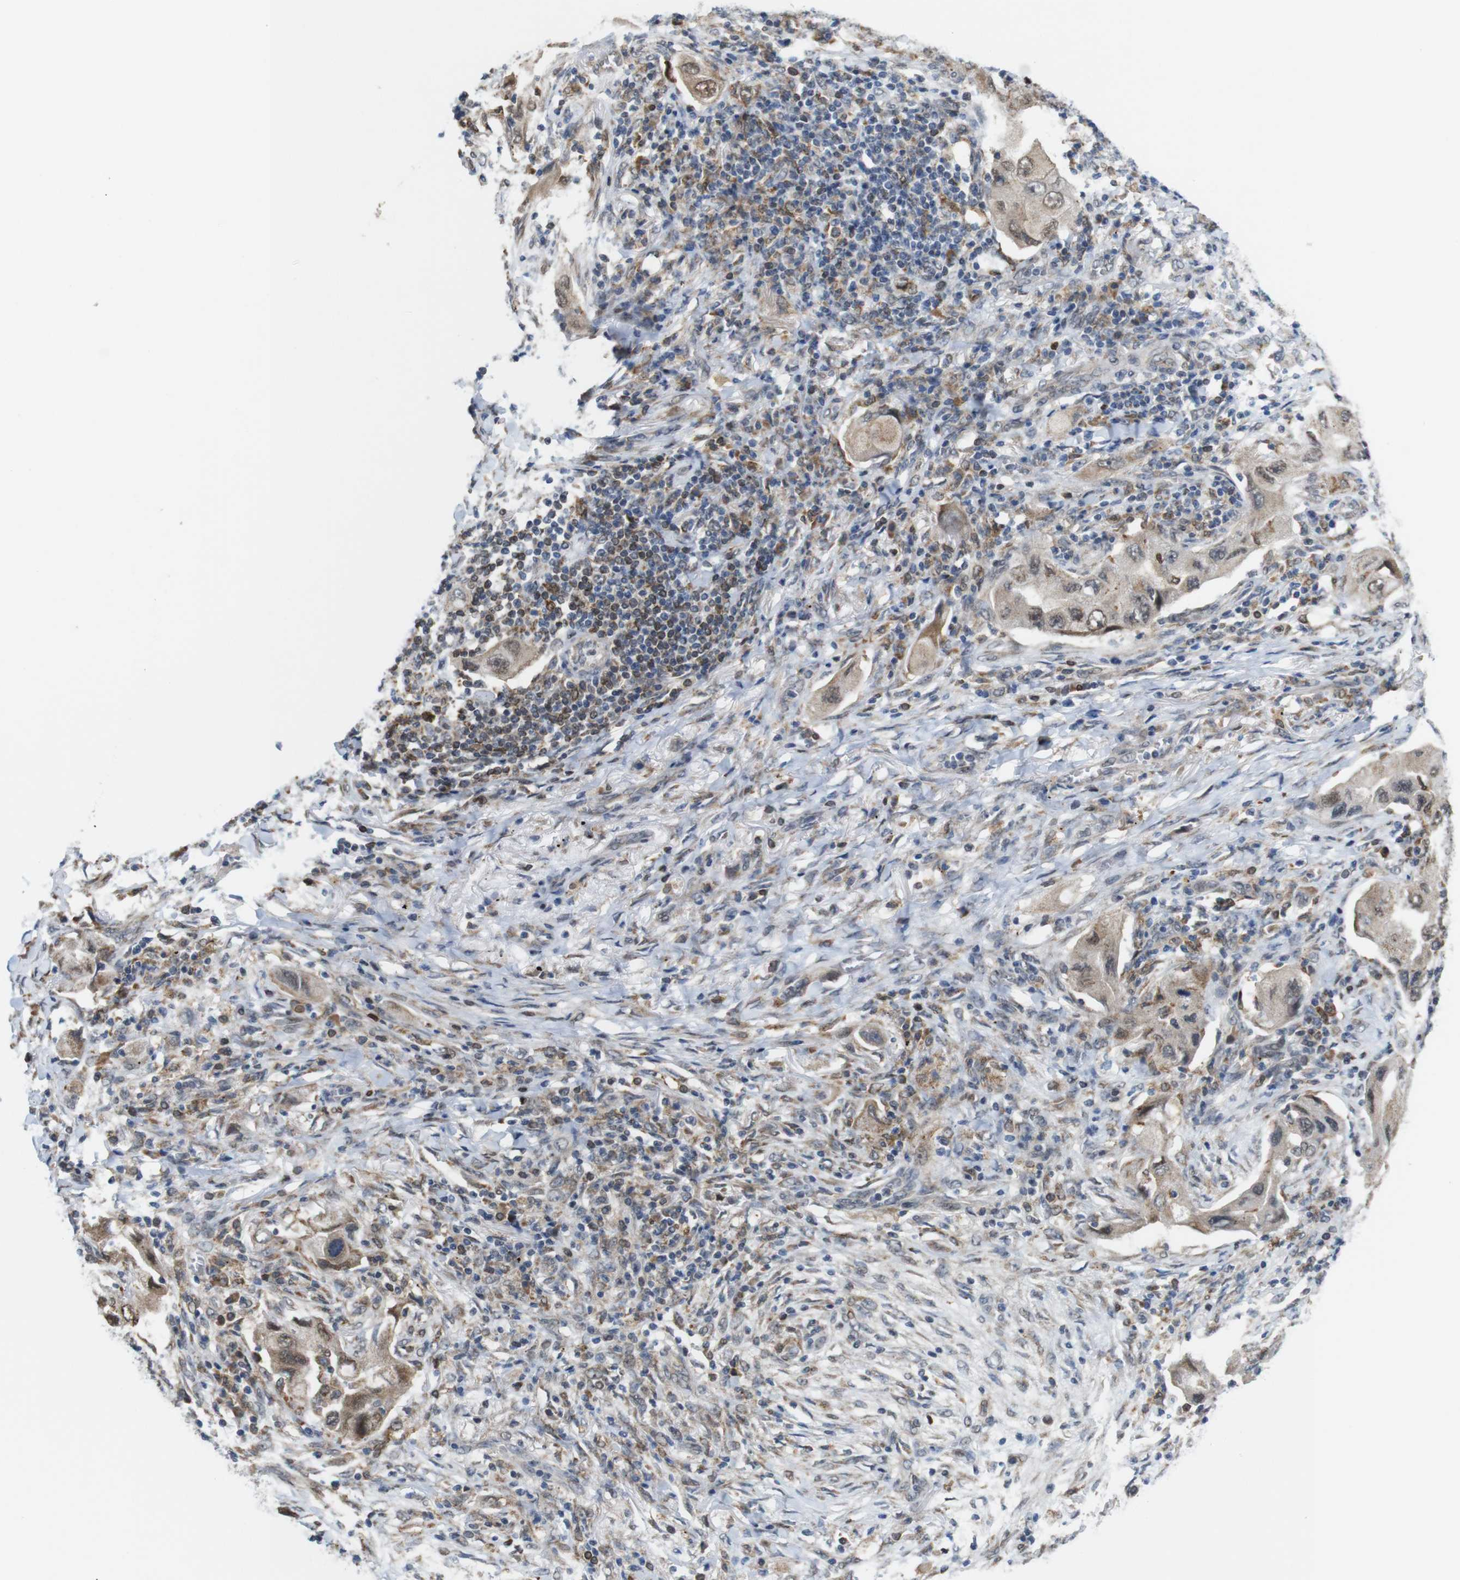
{"staining": {"intensity": "moderate", "quantity": ">75%", "location": "cytoplasmic/membranous,nuclear"}, "tissue": "lung cancer", "cell_type": "Tumor cells", "image_type": "cancer", "snomed": [{"axis": "morphology", "description": "Adenocarcinoma, NOS"}, {"axis": "topography", "description": "Lung"}], "caption": "Protein expression analysis of human adenocarcinoma (lung) reveals moderate cytoplasmic/membranous and nuclear expression in approximately >75% of tumor cells. The protein is shown in brown color, while the nuclei are stained blue.", "gene": "PNMA8A", "patient": {"sex": "female", "age": 65}}